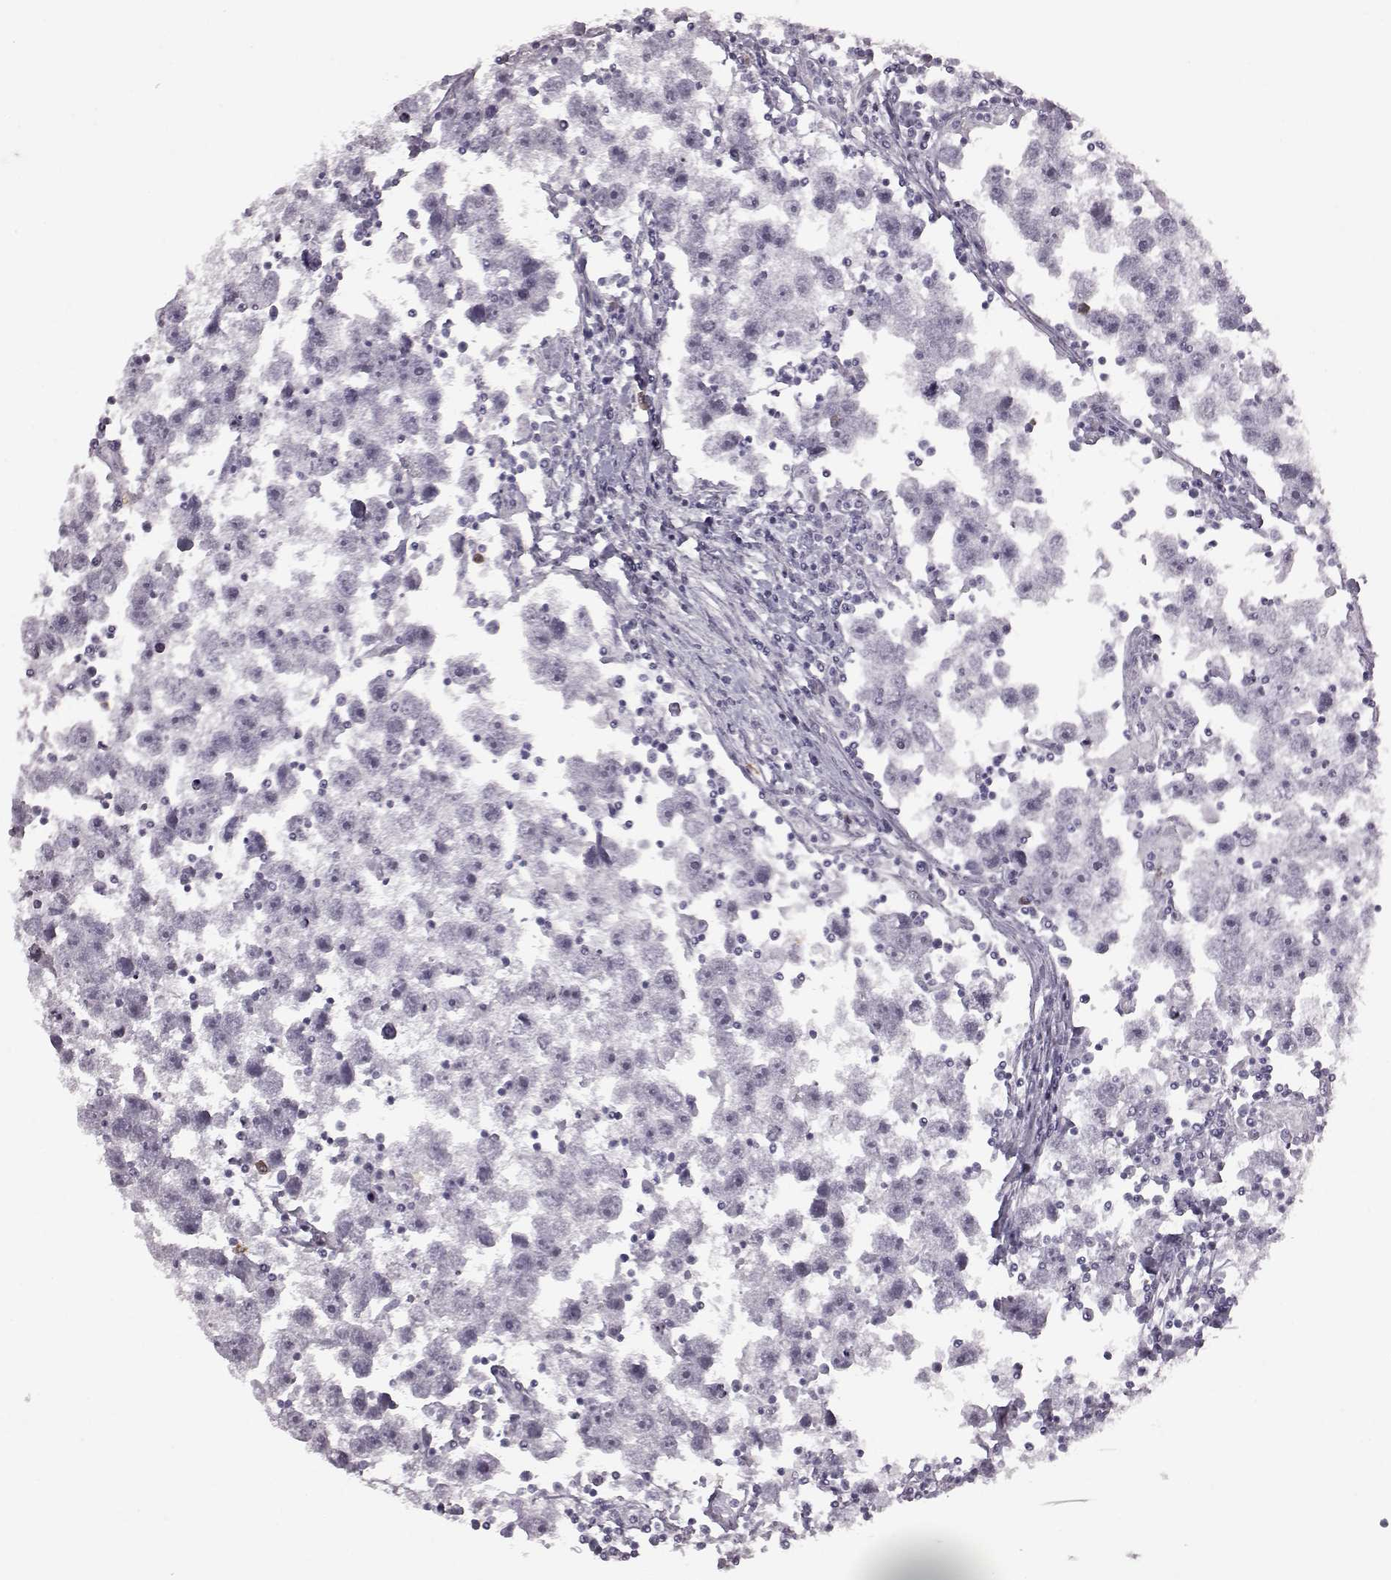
{"staining": {"intensity": "negative", "quantity": "none", "location": "none"}, "tissue": "testis cancer", "cell_type": "Tumor cells", "image_type": "cancer", "snomed": [{"axis": "morphology", "description": "Seminoma, NOS"}, {"axis": "topography", "description": "Testis"}], "caption": "The micrograph shows no significant staining in tumor cells of seminoma (testis).", "gene": "PRPH2", "patient": {"sex": "male", "age": 30}}